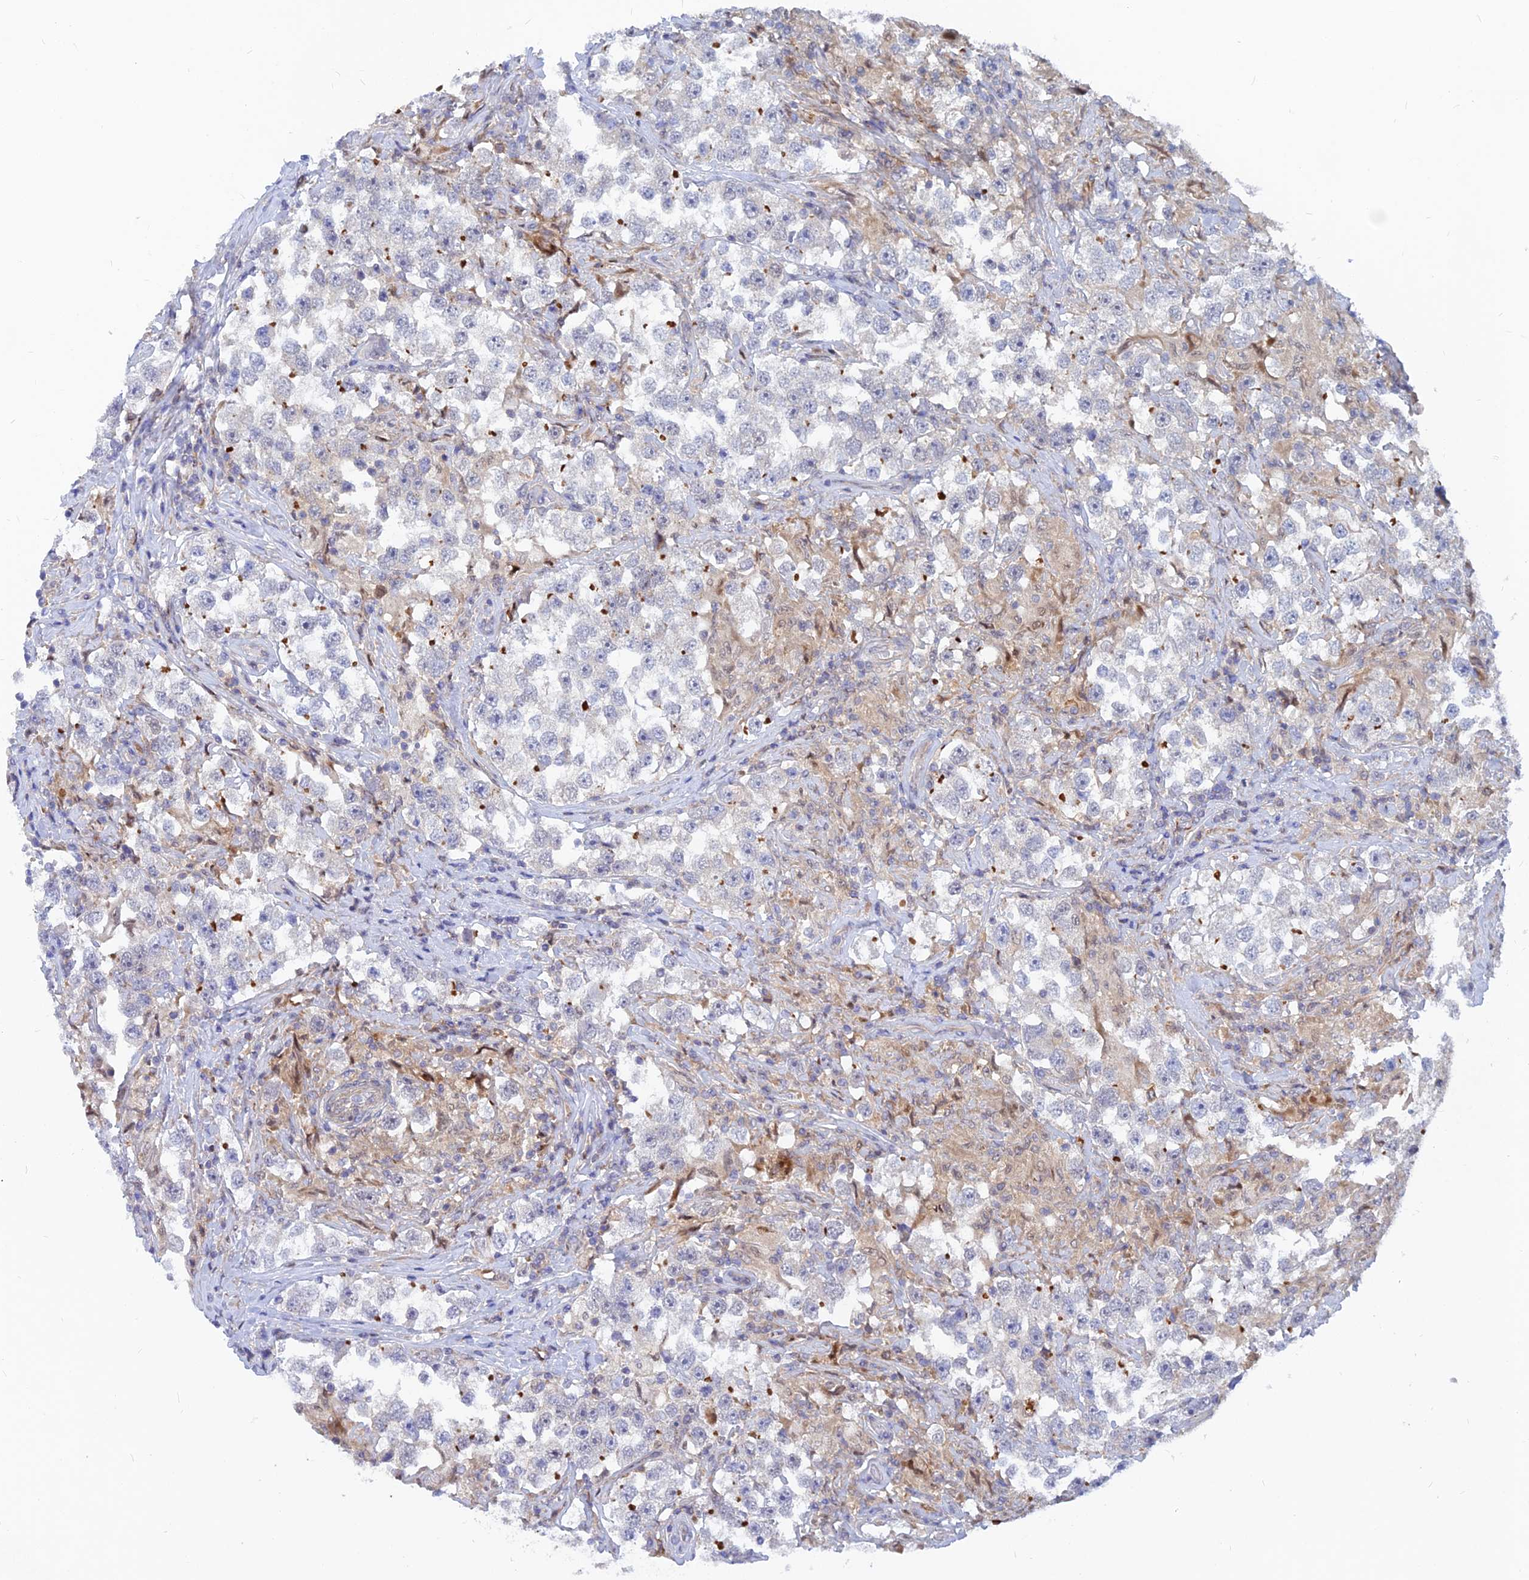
{"staining": {"intensity": "negative", "quantity": "none", "location": "none"}, "tissue": "testis cancer", "cell_type": "Tumor cells", "image_type": "cancer", "snomed": [{"axis": "morphology", "description": "Seminoma, NOS"}, {"axis": "topography", "description": "Testis"}], "caption": "The micrograph demonstrates no significant staining in tumor cells of seminoma (testis). (DAB IHC visualized using brightfield microscopy, high magnification).", "gene": "DNAJC16", "patient": {"sex": "male", "age": 46}}